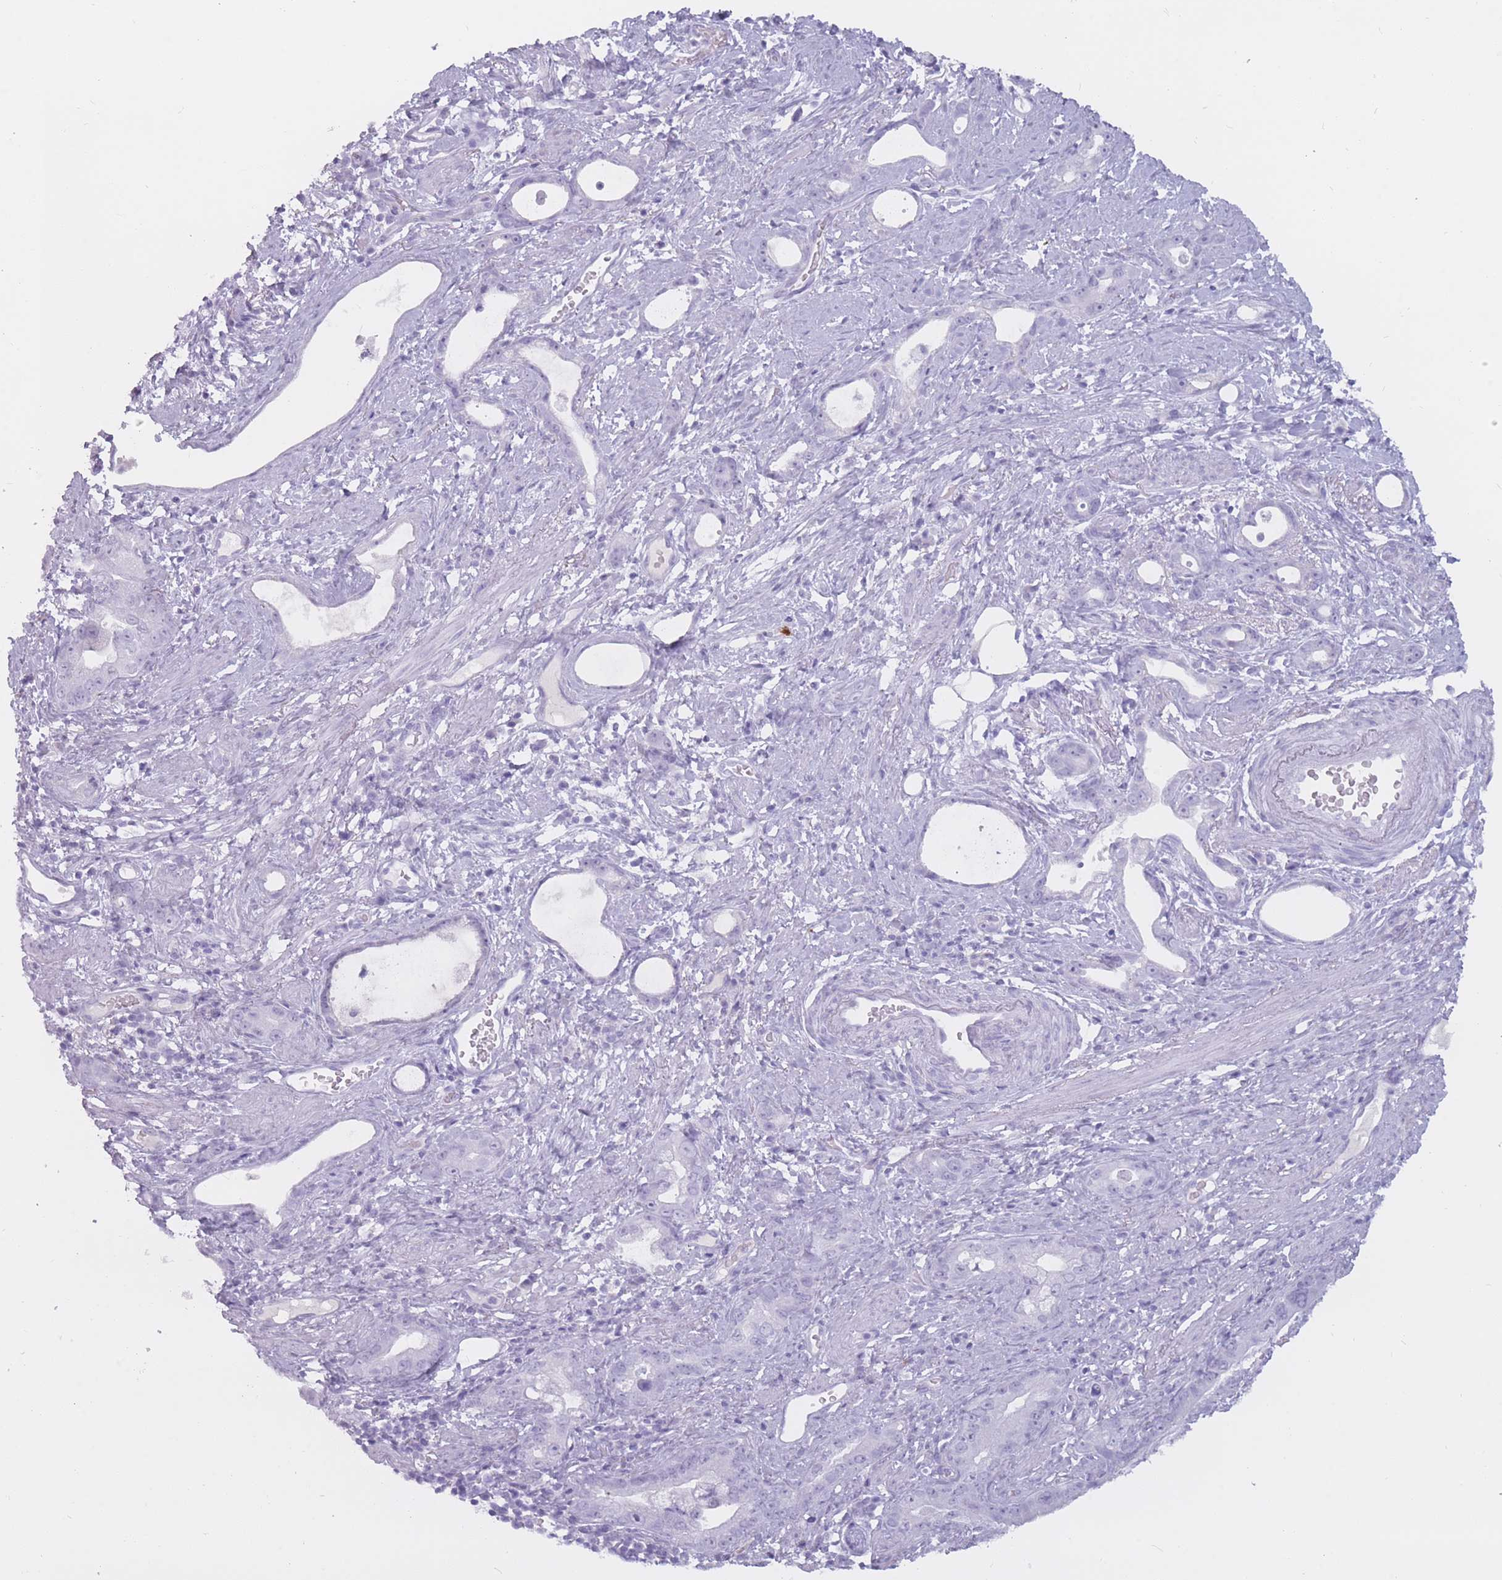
{"staining": {"intensity": "negative", "quantity": "none", "location": "none"}, "tissue": "stomach cancer", "cell_type": "Tumor cells", "image_type": "cancer", "snomed": [{"axis": "morphology", "description": "Adenocarcinoma, NOS"}, {"axis": "topography", "description": "Stomach"}], "caption": "High power microscopy micrograph of an immunohistochemistry histopathology image of stomach cancer (adenocarcinoma), revealing no significant expression in tumor cells. (Brightfield microscopy of DAB (3,3'-diaminobenzidine) IHC at high magnification).", "gene": "PNMA3", "patient": {"sex": "male", "age": 55}}